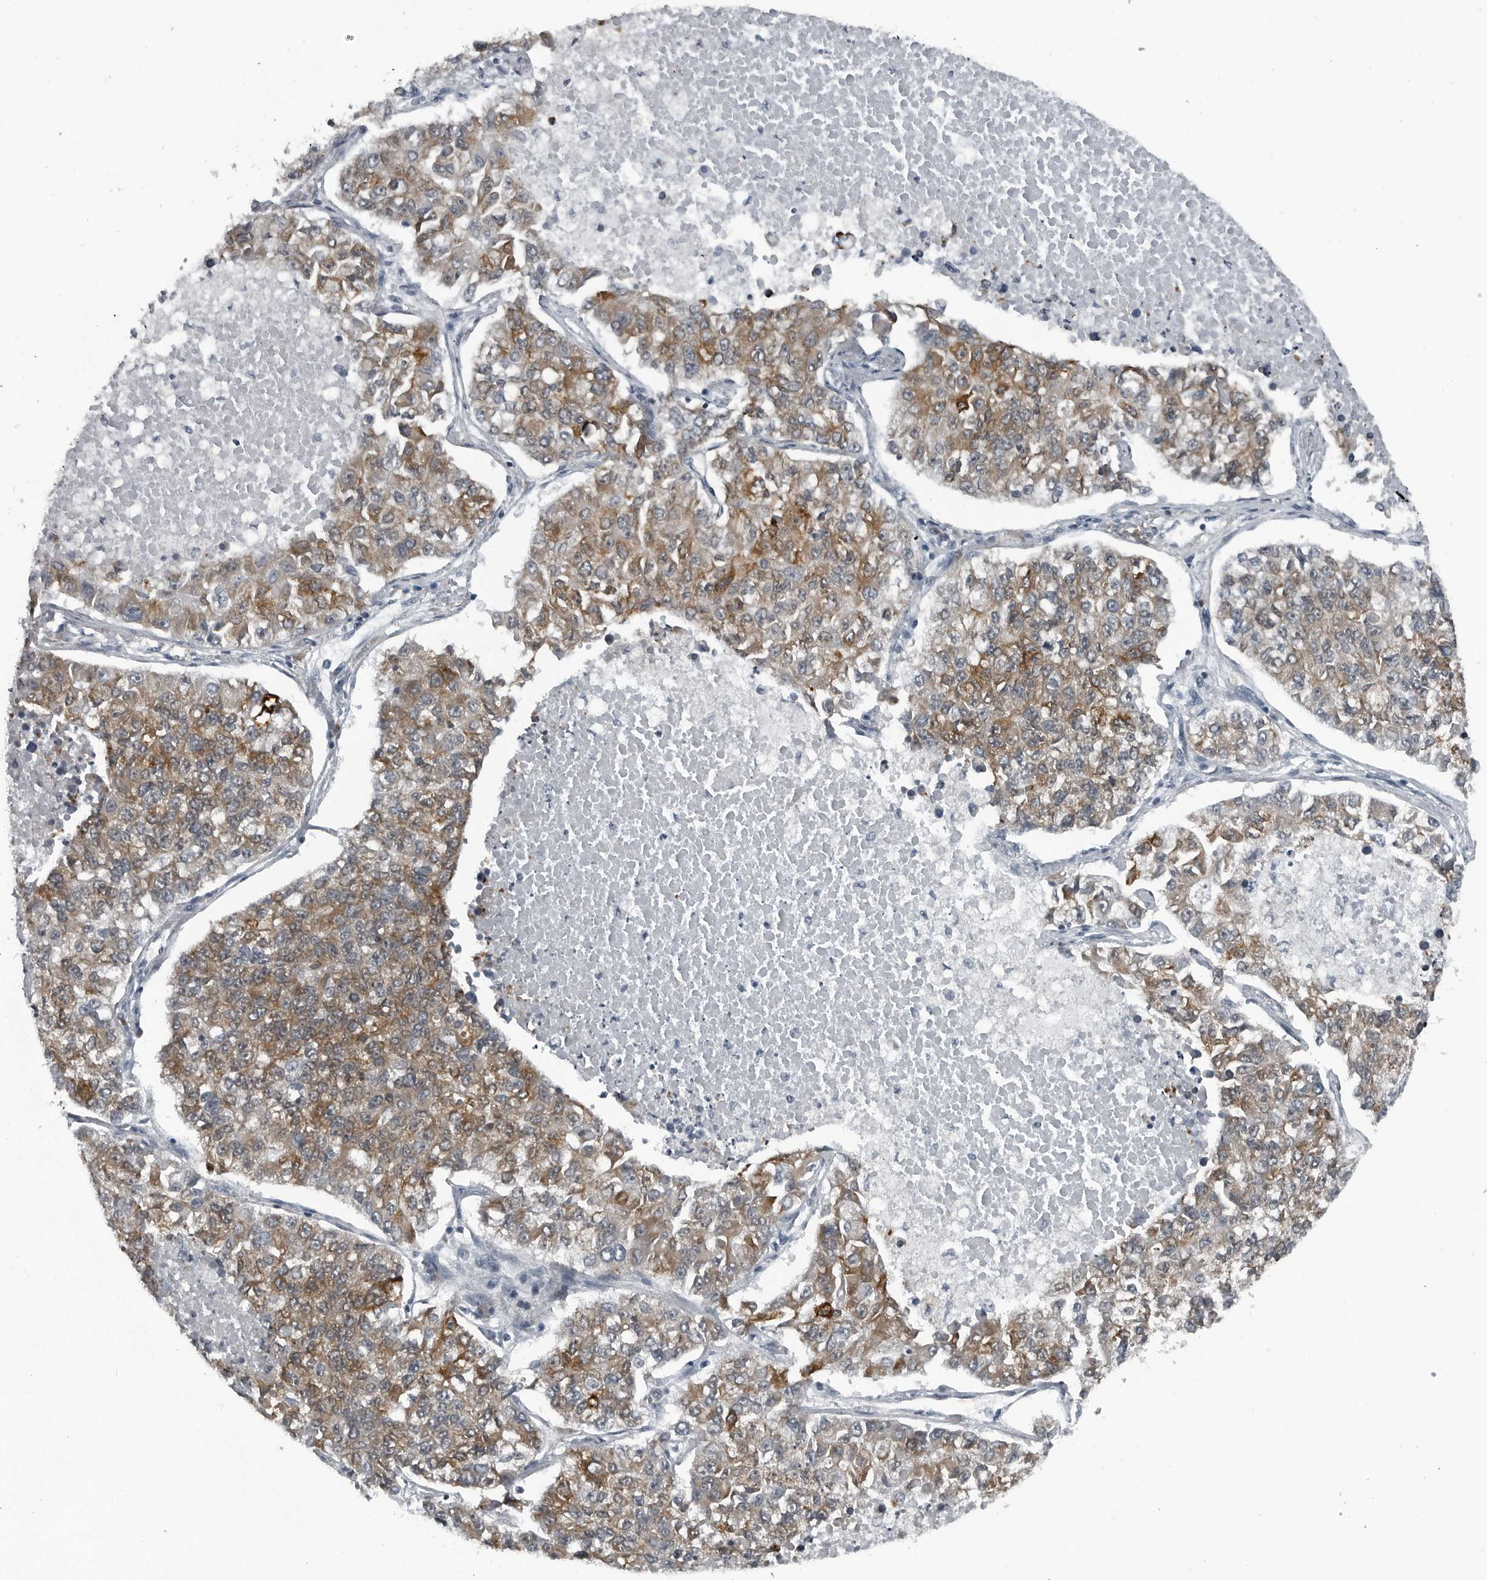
{"staining": {"intensity": "moderate", "quantity": ">75%", "location": "cytoplasmic/membranous"}, "tissue": "lung cancer", "cell_type": "Tumor cells", "image_type": "cancer", "snomed": [{"axis": "morphology", "description": "Adenocarcinoma, NOS"}, {"axis": "topography", "description": "Lung"}], "caption": "Human adenocarcinoma (lung) stained for a protein (brown) shows moderate cytoplasmic/membranous positive positivity in approximately >75% of tumor cells.", "gene": "DNAAF11", "patient": {"sex": "male", "age": 49}}